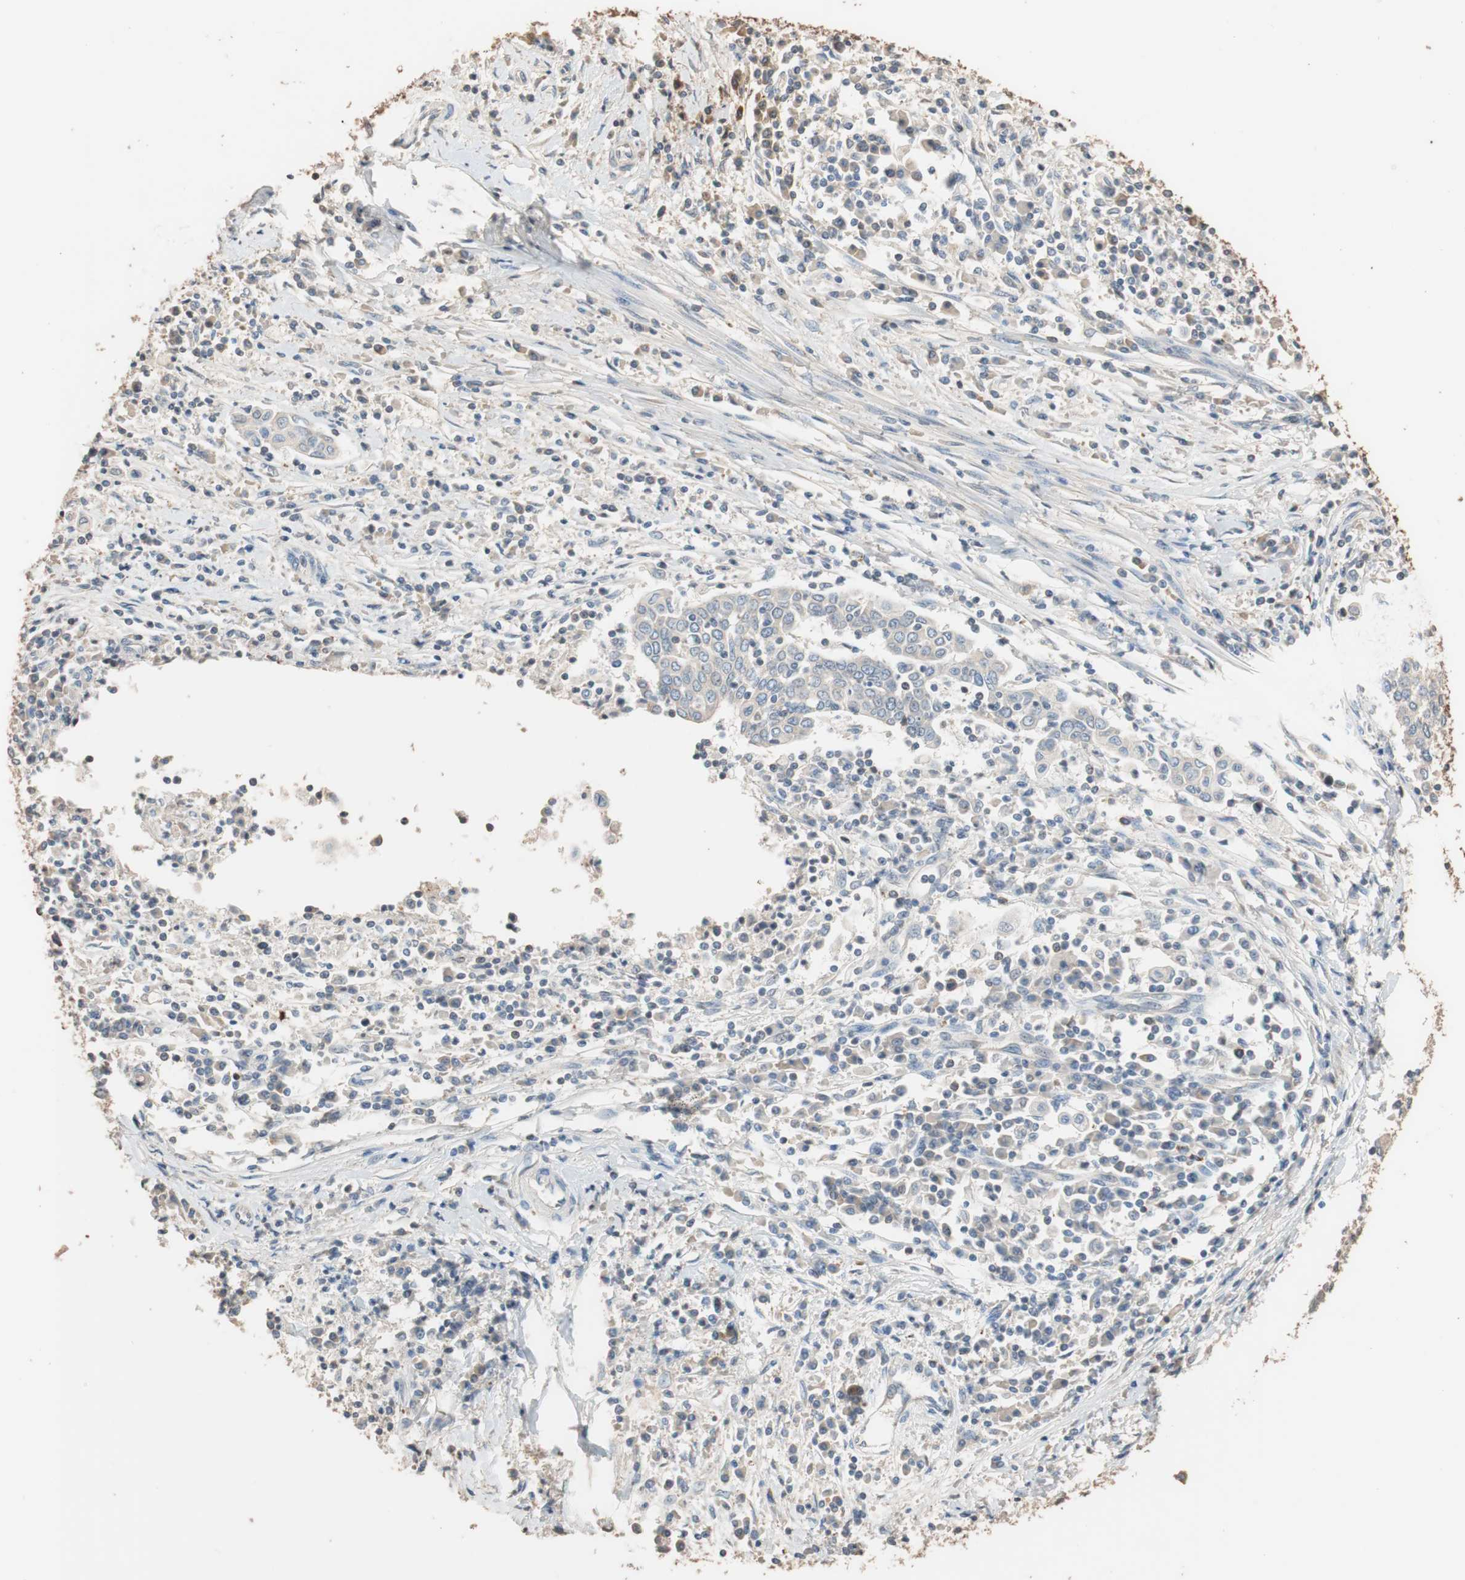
{"staining": {"intensity": "negative", "quantity": "none", "location": "none"}, "tissue": "cervical cancer", "cell_type": "Tumor cells", "image_type": "cancer", "snomed": [{"axis": "morphology", "description": "Squamous cell carcinoma, NOS"}, {"axis": "topography", "description": "Cervix"}], "caption": "There is no significant staining in tumor cells of cervical cancer (squamous cell carcinoma).", "gene": "TUBB", "patient": {"sex": "female", "age": 40}}